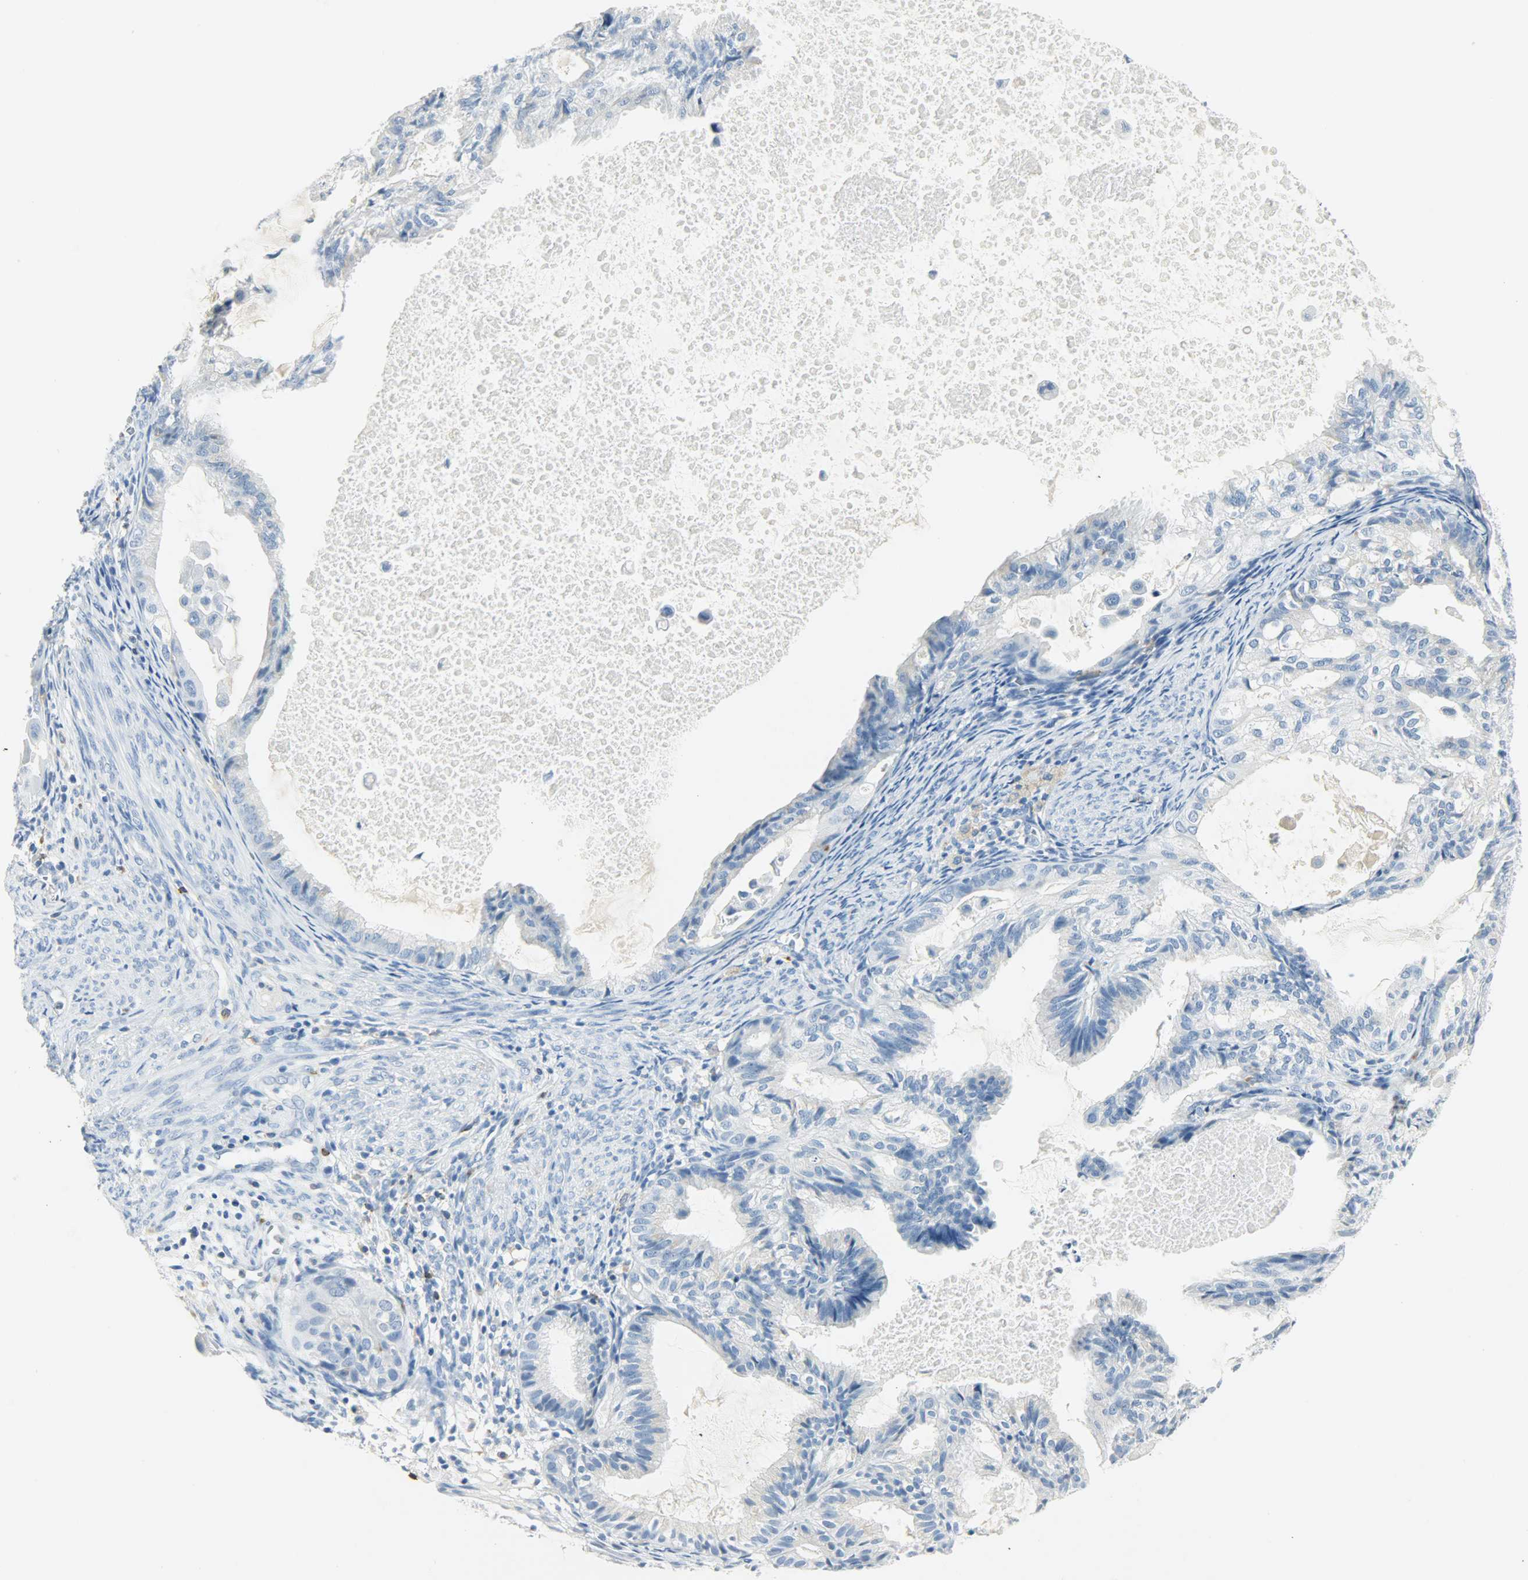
{"staining": {"intensity": "negative", "quantity": "none", "location": "none"}, "tissue": "cervical cancer", "cell_type": "Tumor cells", "image_type": "cancer", "snomed": [{"axis": "morphology", "description": "Normal tissue, NOS"}, {"axis": "morphology", "description": "Adenocarcinoma, NOS"}, {"axis": "topography", "description": "Cervix"}, {"axis": "topography", "description": "Endometrium"}], "caption": "DAB (3,3'-diaminobenzidine) immunohistochemical staining of cervical adenocarcinoma shows no significant expression in tumor cells.", "gene": "PTPN6", "patient": {"sex": "female", "age": 86}}